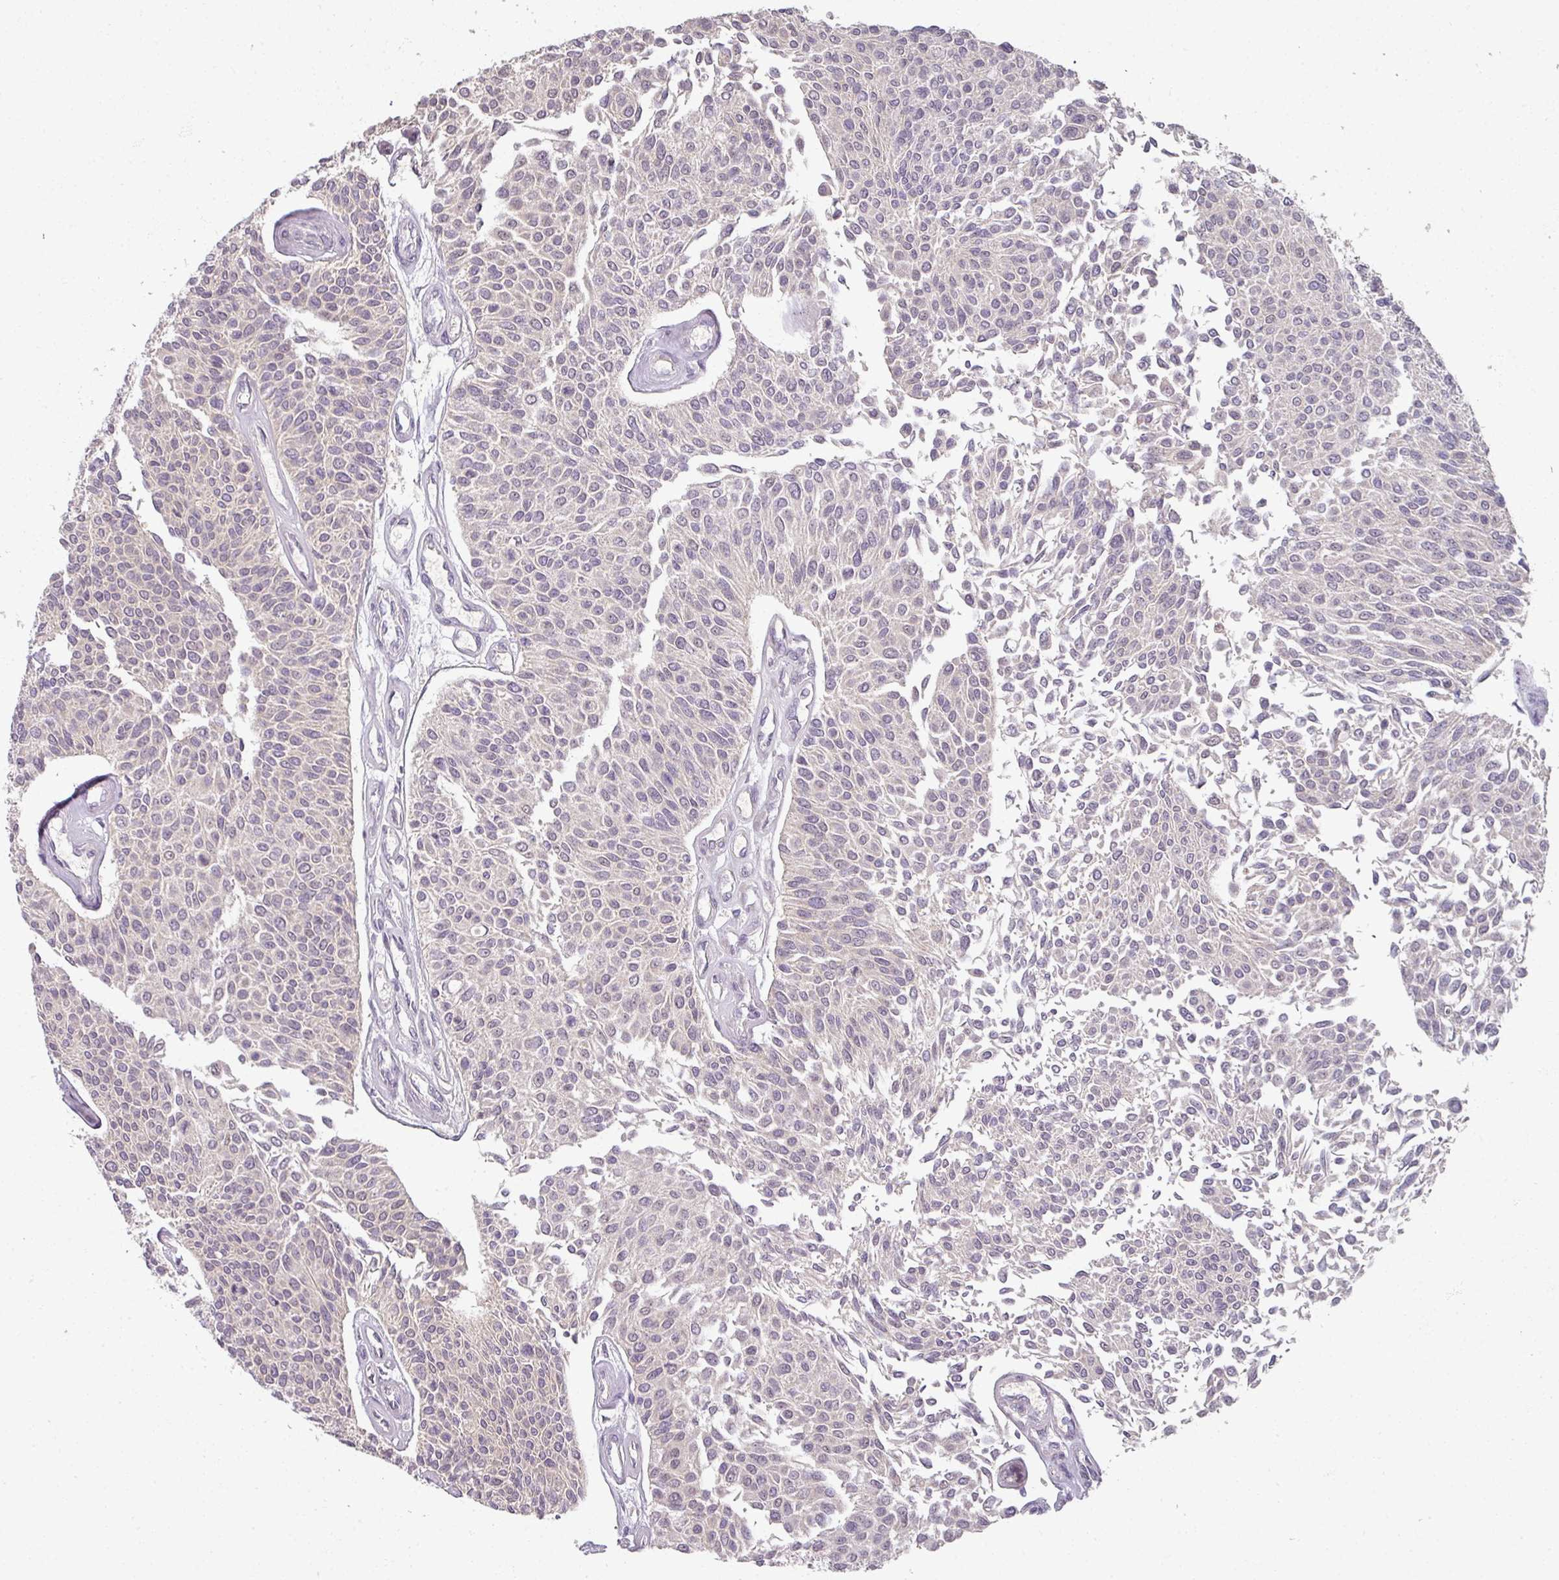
{"staining": {"intensity": "negative", "quantity": "none", "location": "none"}, "tissue": "urothelial cancer", "cell_type": "Tumor cells", "image_type": "cancer", "snomed": [{"axis": "morphology", "description": "Urothelial carcinoma, NOS"}, {"axis": "topography", "description": "Urinary bladder"}], "caption": "Immunohistochemistry (IHC) image of neoplastic tissue: human urothelial cancer stained with DAB reveals no significant protein expression in tumor cells. The staining is performed using DAB (3,3'-diaminobenzidine) brown chromogen with nuclei counter-stained in using hematoxylin.", "gene": "MYMK", "patient": {"sex": "male", "age": 55}}